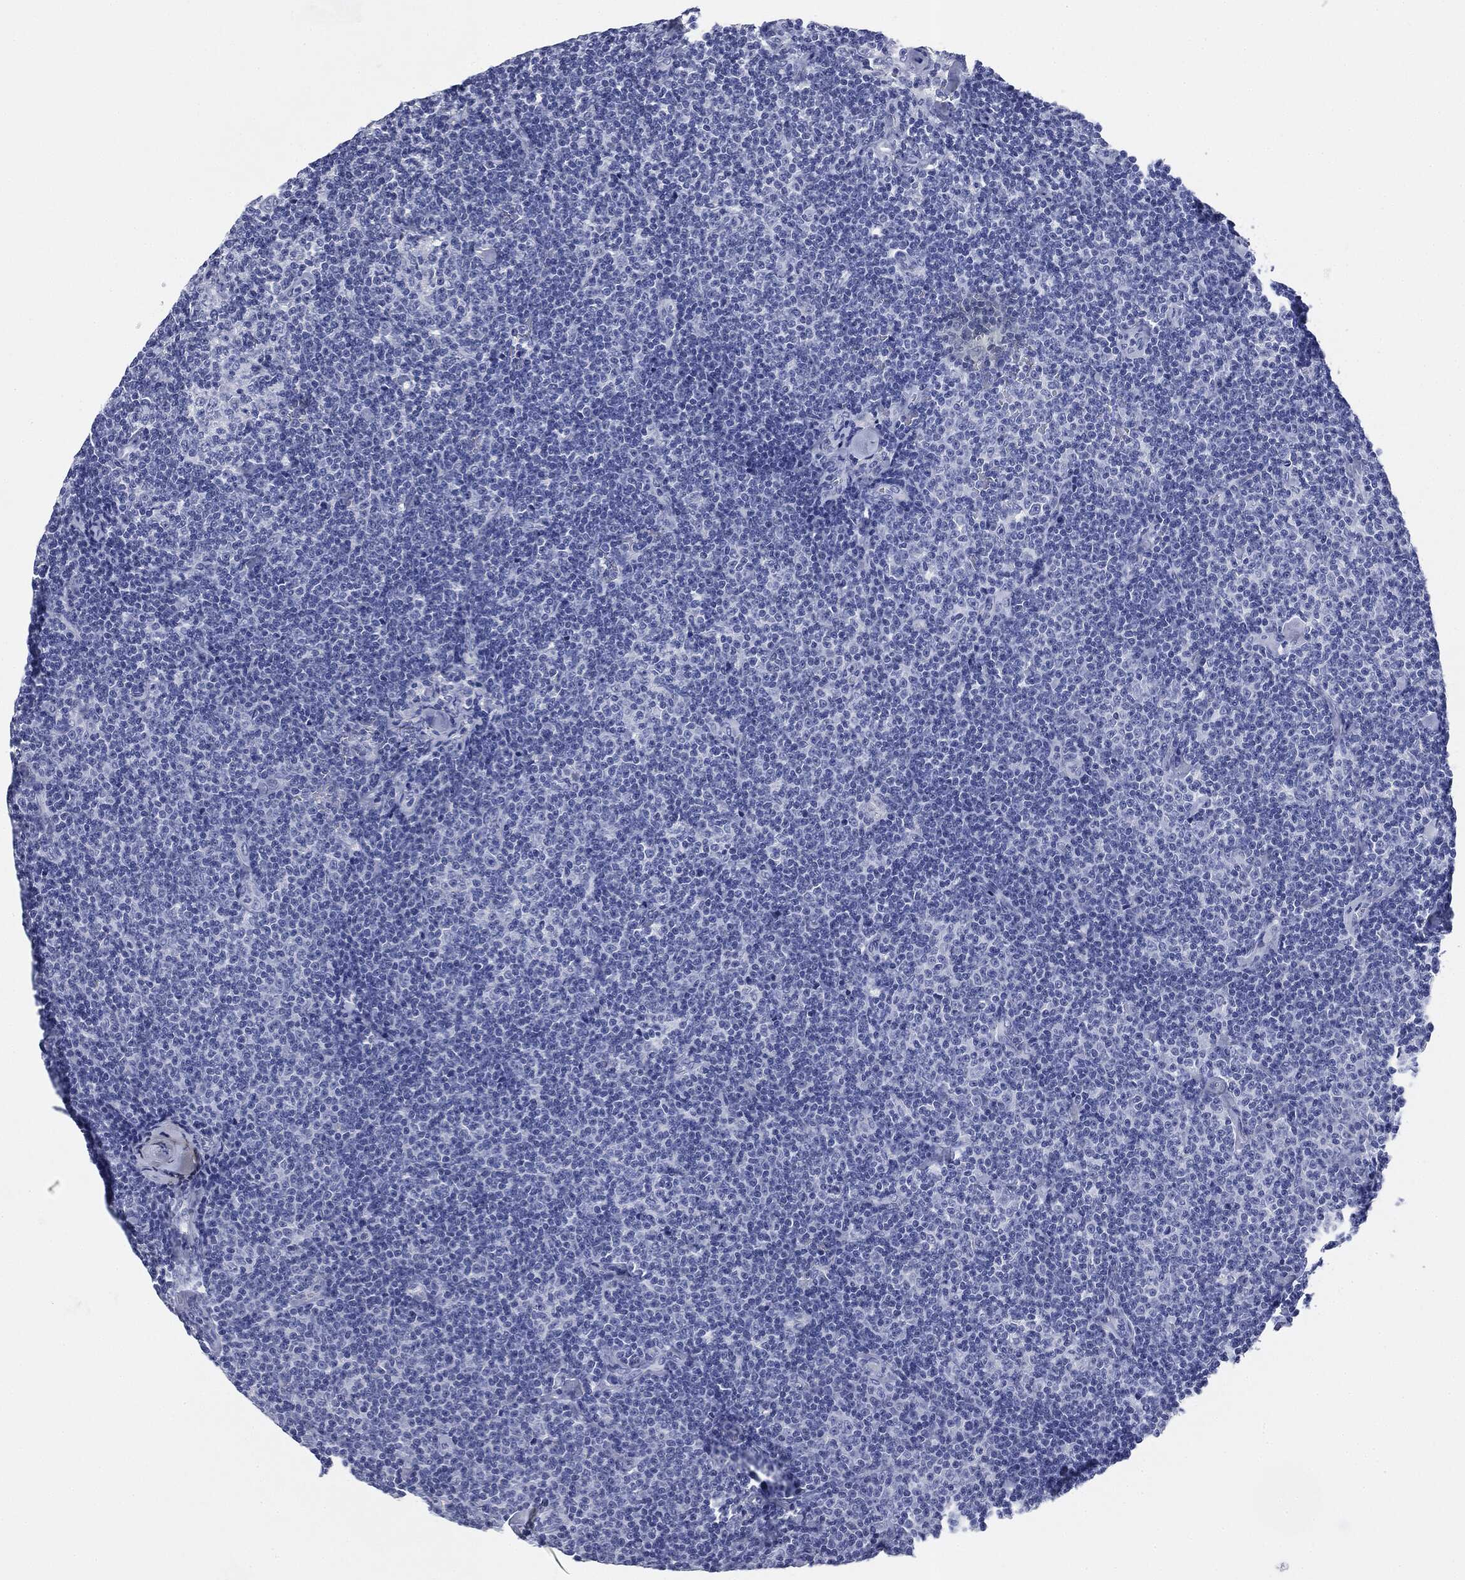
{"staining": {"intensity": "negative", "quantity": "none", "location": "none"}, "tissue": "lymphoma", "cell_type": "Tumor cells", "image_type": "cancer", "snomed": [{"axis": "morphology", "description": "Malignant lymphoma, non-Hodgkin's type, Low grade"}, {"axis": "topography", "description": "Lymph node"}], "caption": "This photomicrograph is of low-grade malignant lymphoma, non-Hodgkin's type stained with immunohistochemistry (IHC) to label a protein in brown with the nuclei are counter-stained blue. There is no positivity in tumor cells. (Immunohistochemistry, brightfield microscopy, high magnification).", "gene": "ATP2A1", "patient": {"sex": "male", "age": 81}}